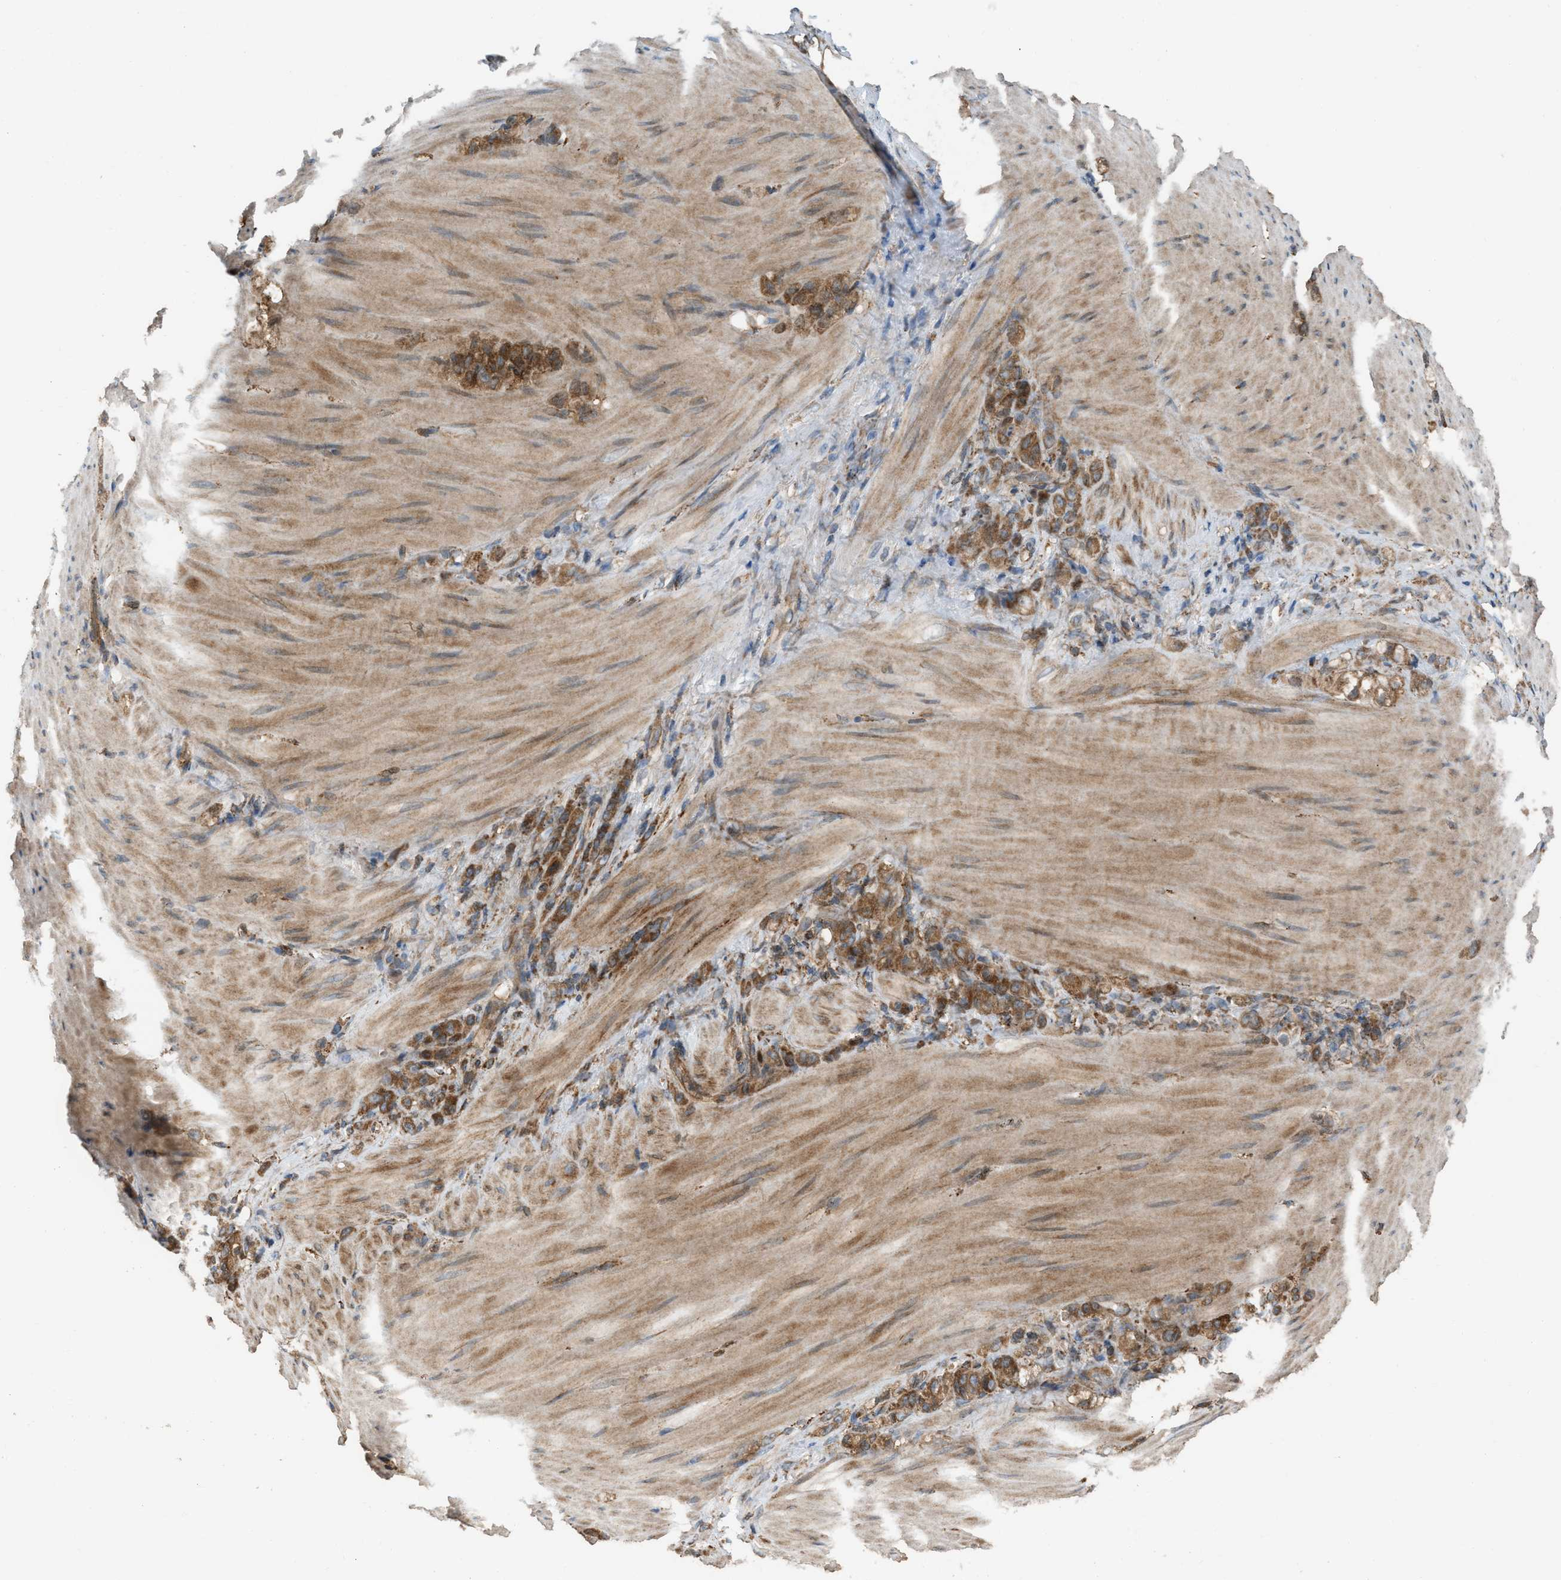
{"staining": {"intensity": "moderate", "quantity": ">75%", "location": "cytoplasmic/membranous"}, "tissue": "stomach cancer", "cell_type": "Tumor cells", "image_type": "cancer", "snomed": [{"axis": "morphology", "description": "Normal tissue, NOS"}, {"axis": "morphology", "description": "Adenocarcinoma, NOS"}, {"axis": "topography", "description": "Stomach"}], "caption": "Brown immunohistochemical staining in stomach adenocarcinoma shows moderate cytoplasmic/membranous staining in approximately >75% of tumor cells.", "gene": "BAIAP2L1", "patient": {"sex": "male", "age": 82}}